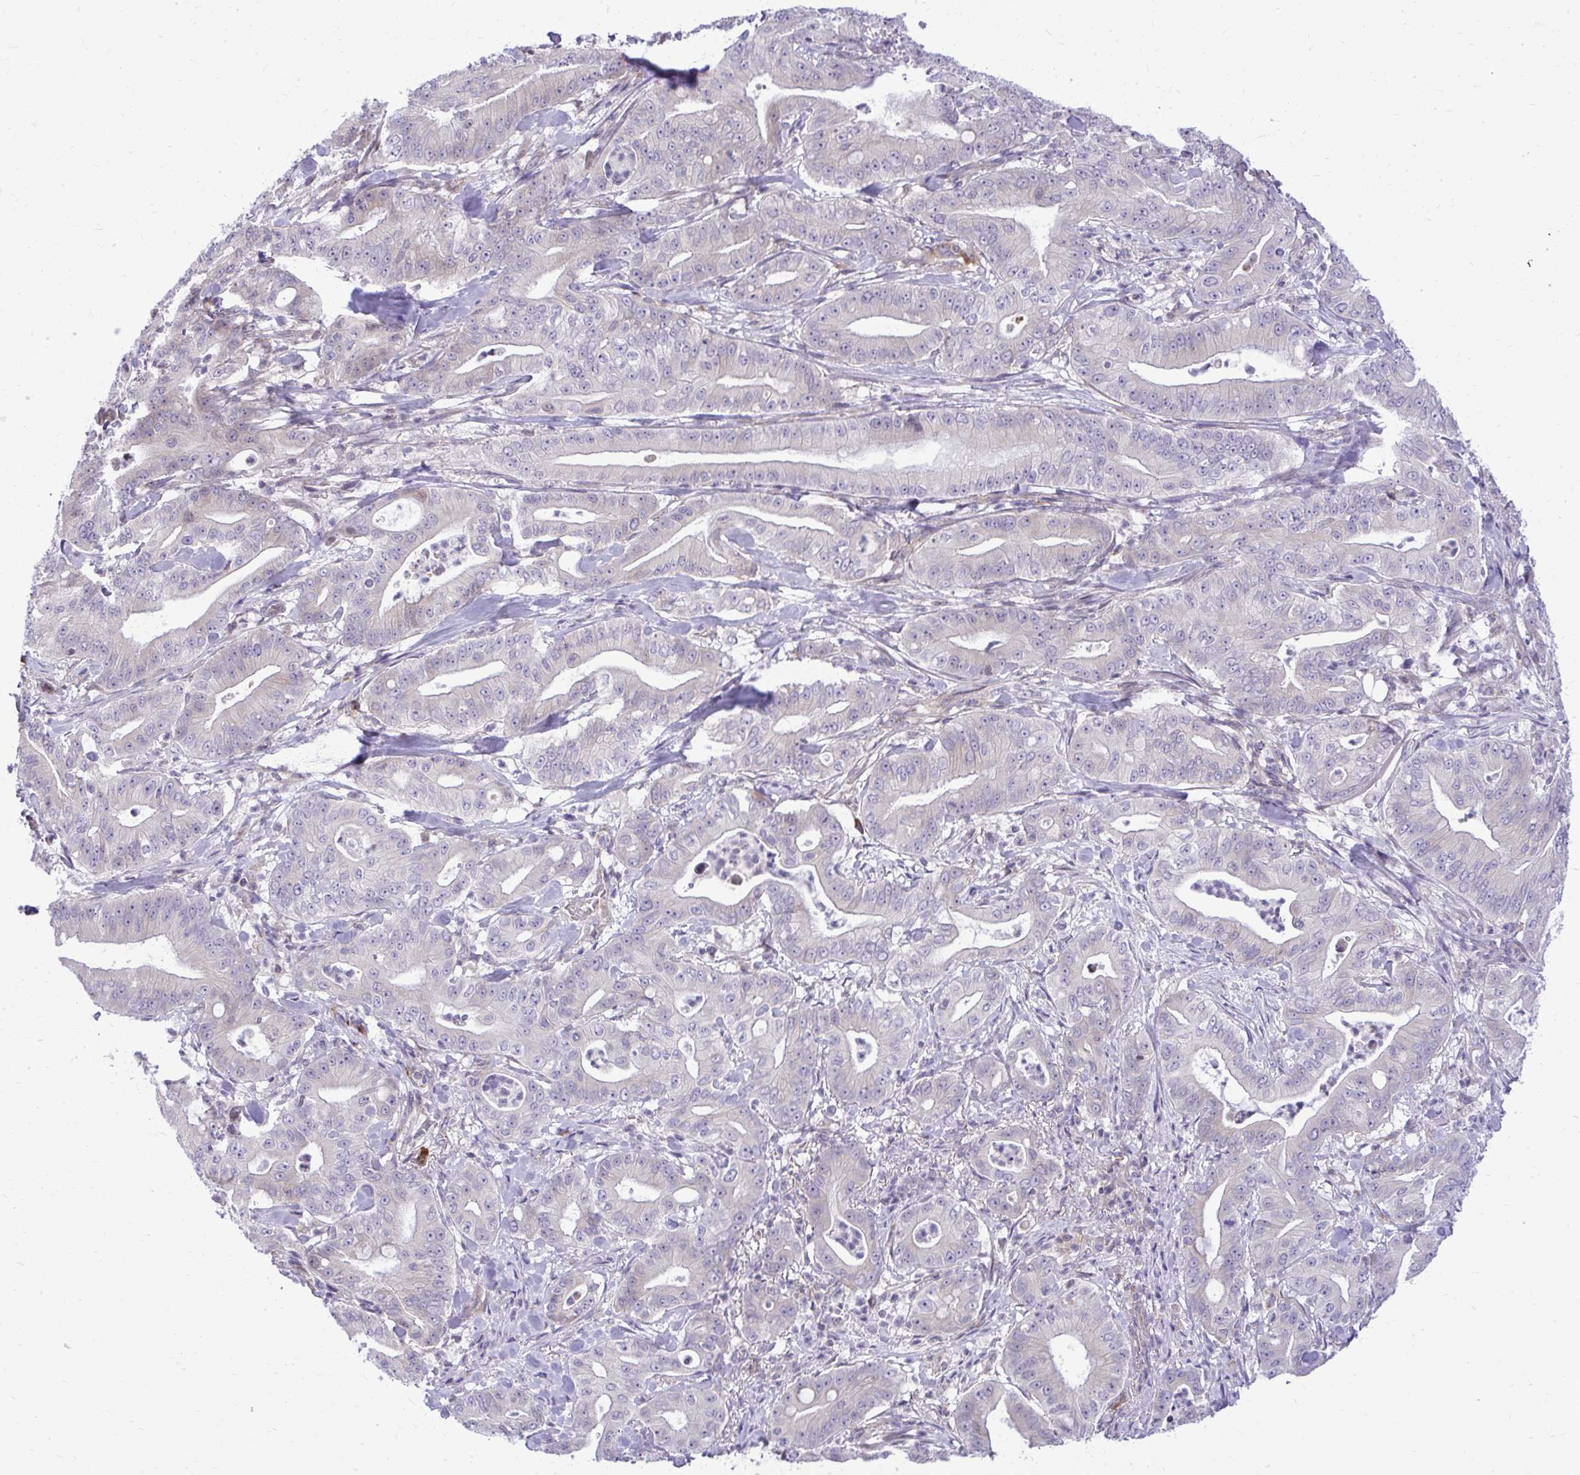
{"staining": {"intensity": "negative", "quantity": "none", "location": "none"}, "tissue": "pancreatic cancer", "cell_type": "Tumor cells", "image_type": "cancer", "snomed": [{"axis": "morphology", "description": "Adenocarcinoma, NOS"}, {"axis": "topography", "description": "Pancreas"}], "caption": "DAB immunohistochemical staining of human adenocarcinoma (pancreatic) exhibits no significant expression in tumor cells. (DAB (3,3'-diaminobenzidine) IHC with hematoxylin counter stain).", "gene": "METTL9", "patient": {"sex": "male", "age": 71}}